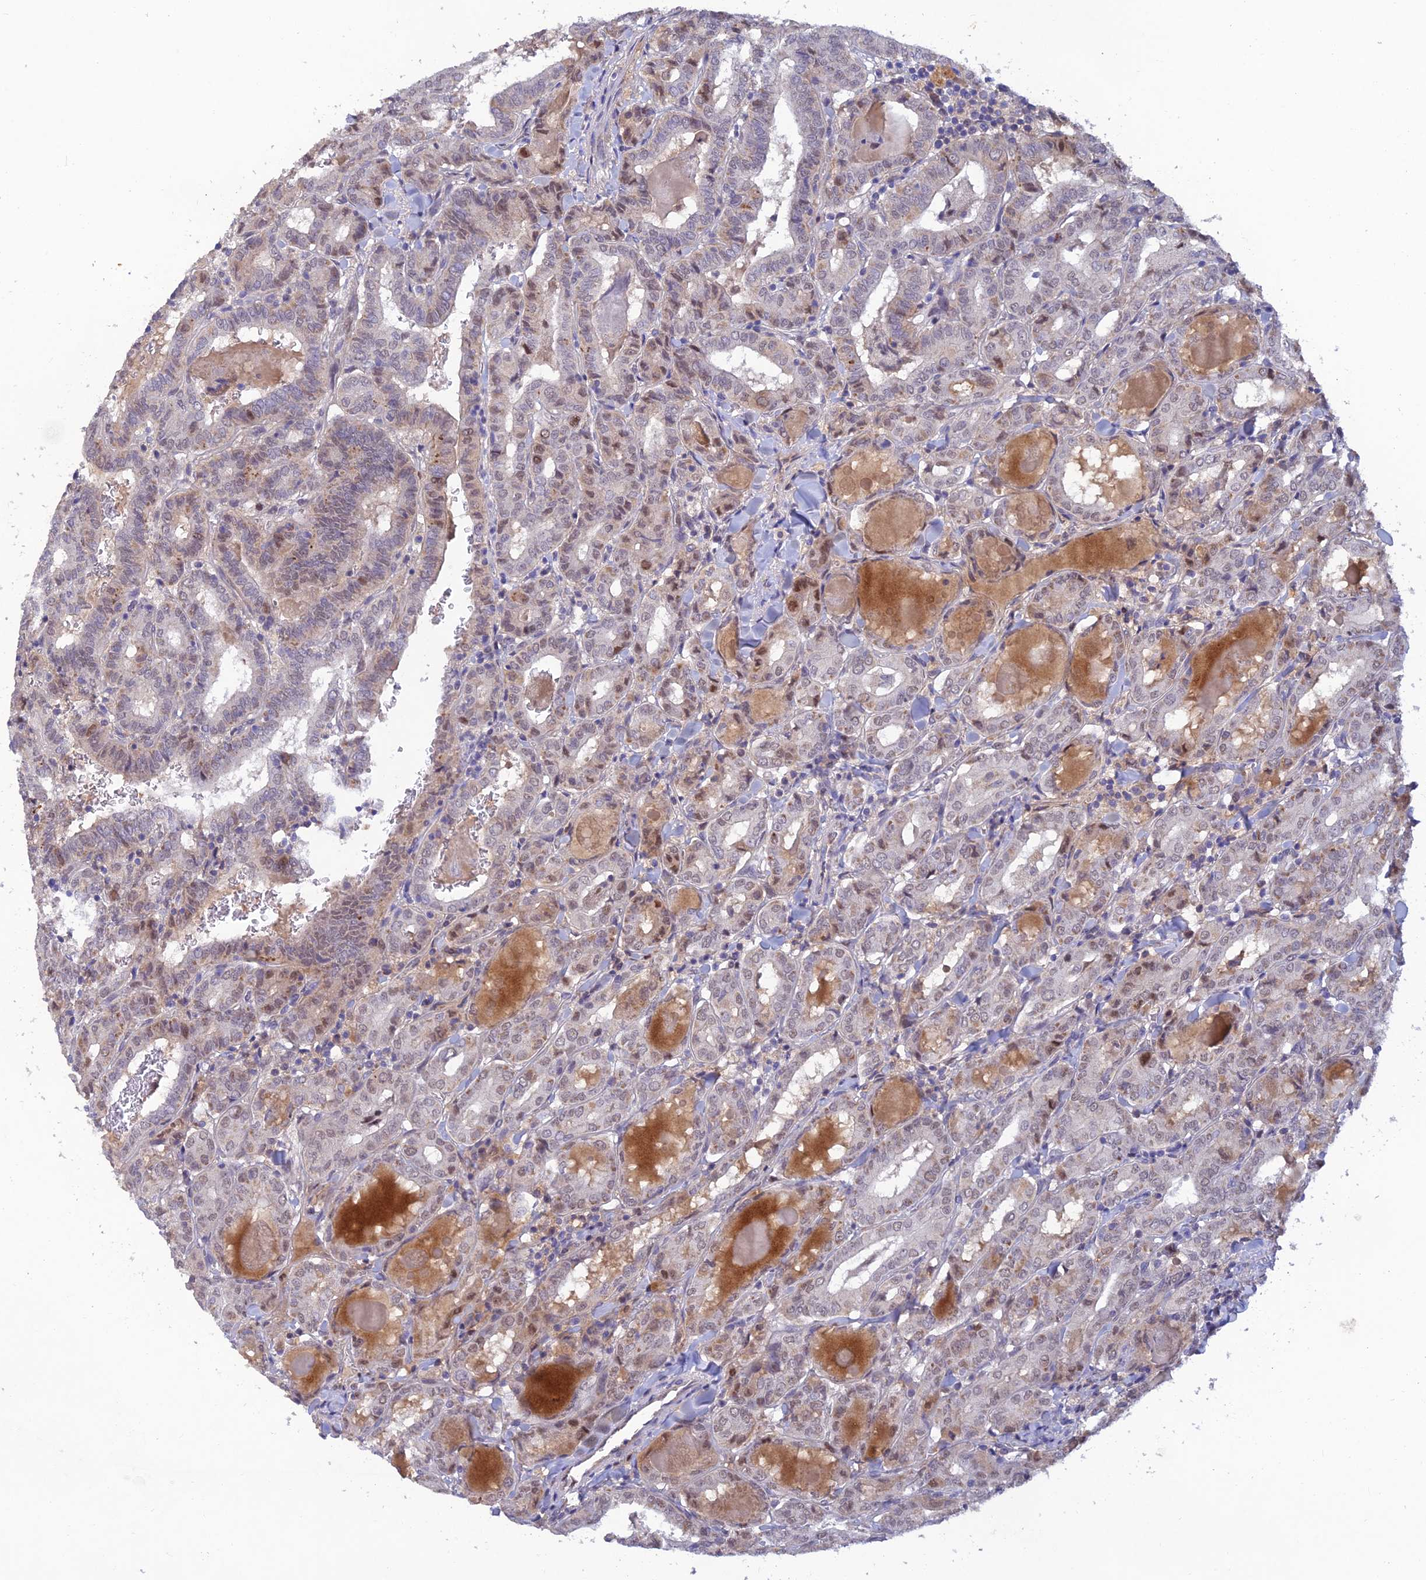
{"staining": {"intensity": "moderate", "quantity": "<25%", "location": "cytoplasmic/membranous,nuclear"}, "tissue": "thyroid cancer", "cell_type": "Tumor cells", "image_type": "cancer", "snomed": [{"axis": "morphology", "description": "Papillary adenocarcinoma, NOS"}, {"axis": "topography", "description": "Thyroid gland"}], "caption": "About <25% of tumor cells in human thyroid cancer show moderate cytoplasmic/membranous and nuclear protein staining as visualized by brown immunohistochemical staining.", "gene": "FASTKD5", "patient": {"sex": "female", "age": 72}}